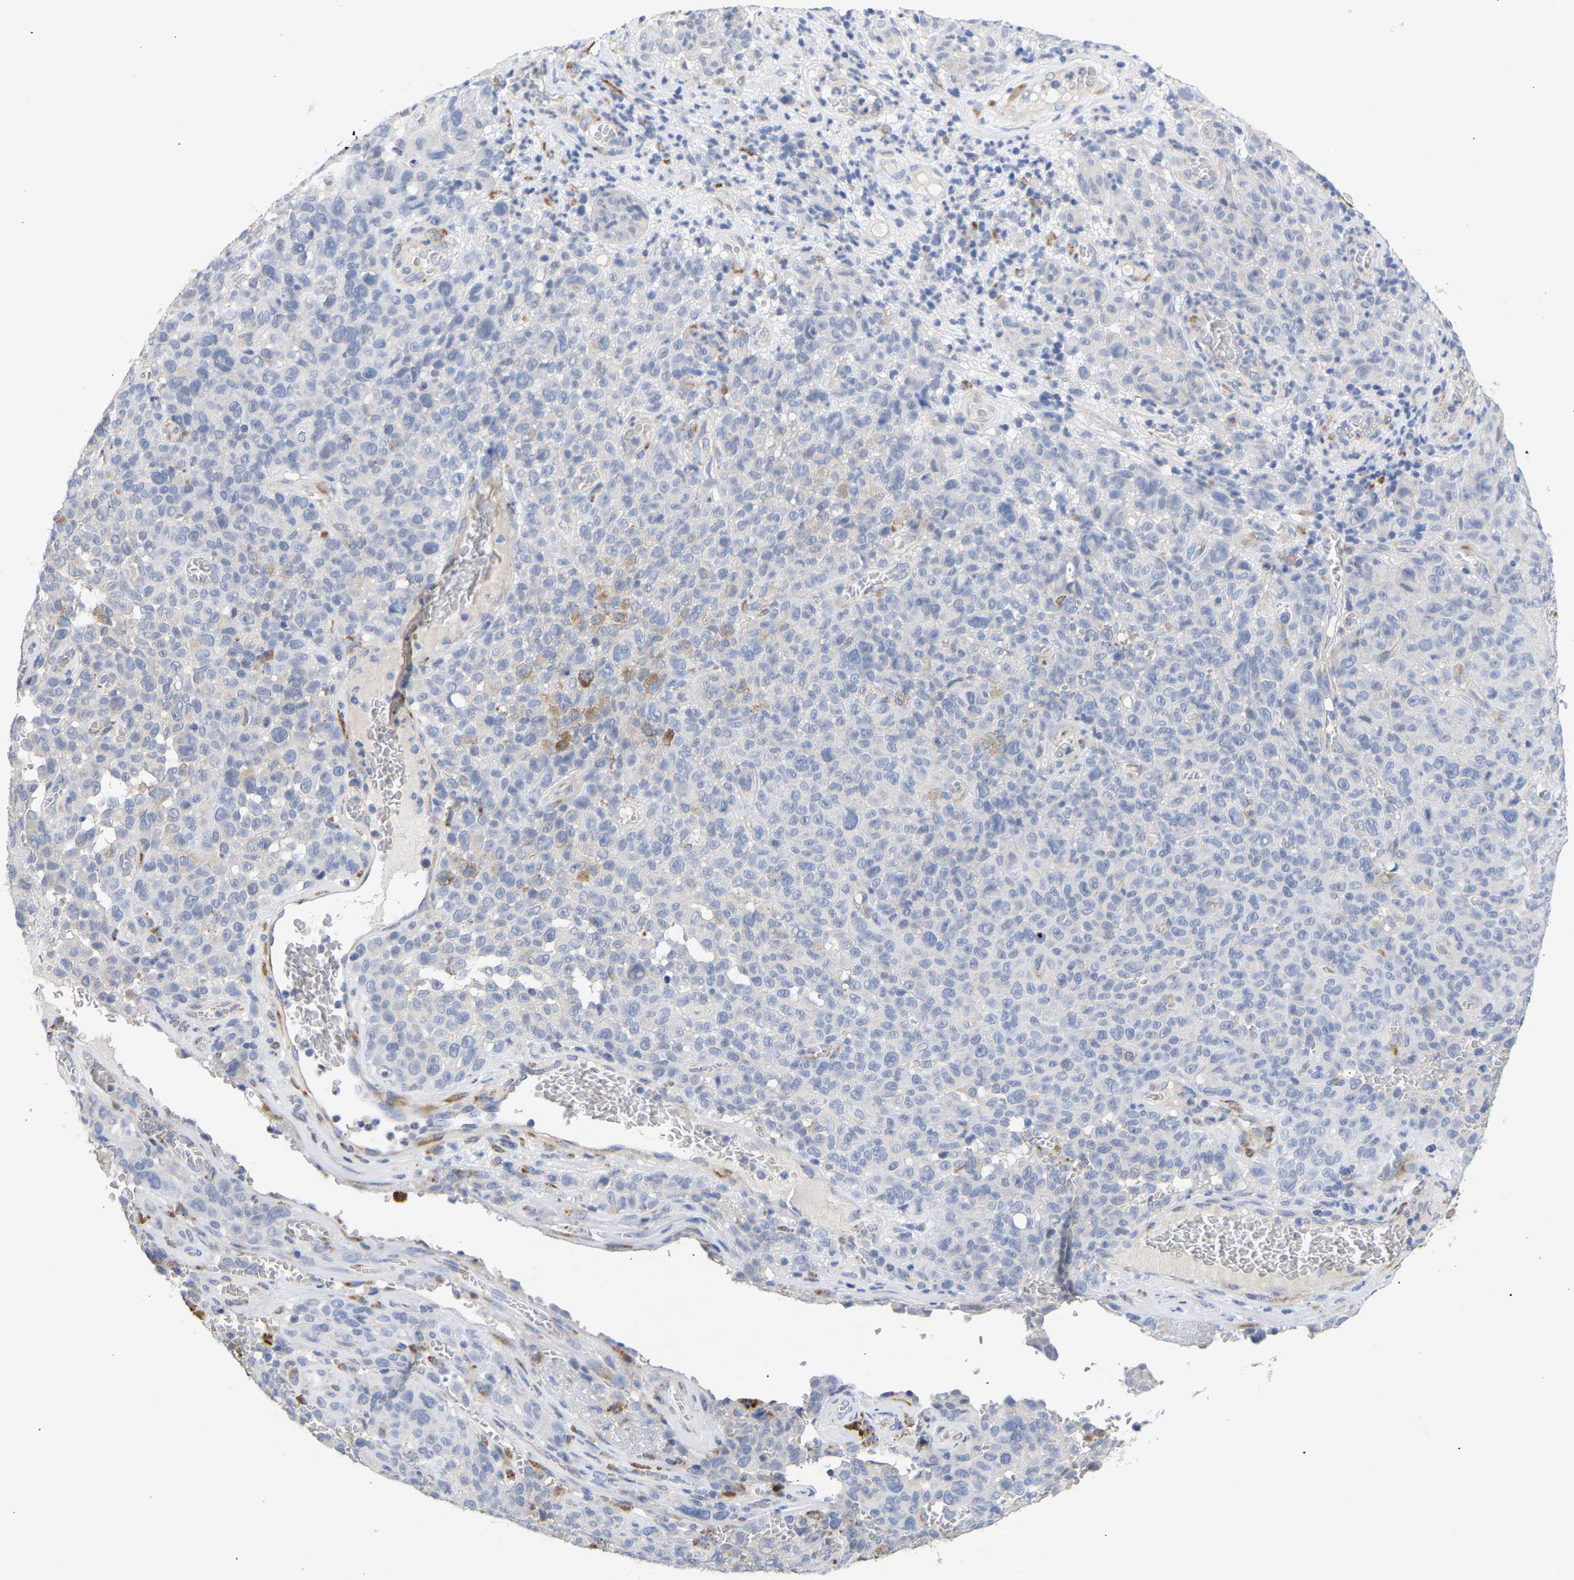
{"staining": {"intensity": "negative", "quantity": "none", "location": "none"}, "tissue": "melanoma", "cell_type": "Tumor cells", "image_type": "cancer", "snomed": [{"axis": "morphology", "description": "Malignant melanoma, NOS"}, {"axis": "topography", "description": "Skin"}], "caption": "Immunohistochemical staining of malignant melanoma displays no significant staining in tumor cells.", "gene": "SELENOM", "patient": {"sex": "female", "age": 82}}